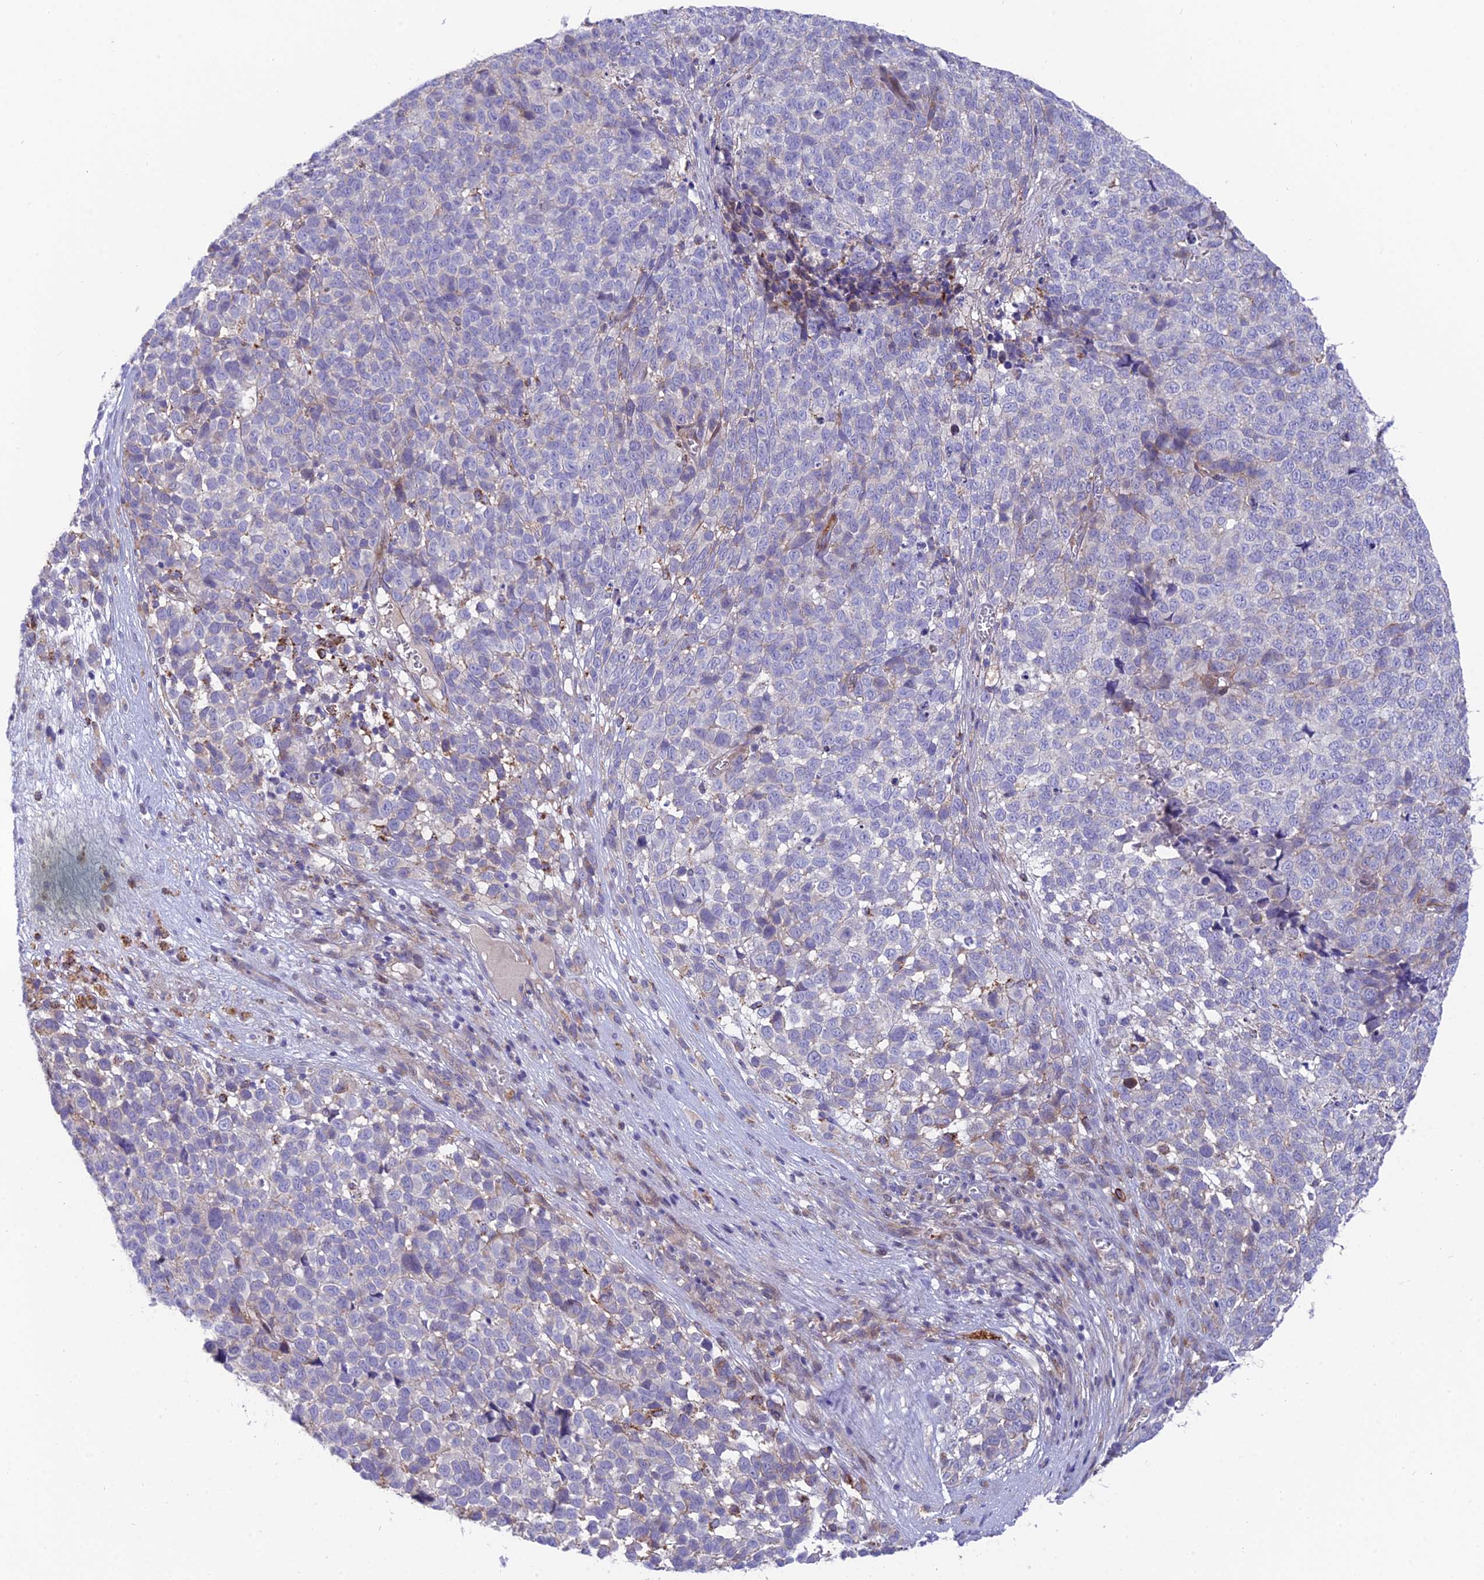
{"staining": {"intensity": "weak", "quantity": "<25%", "location": "cytoplasmic/membranous"}, "tissue": "melanoma", "cell_type": "Tumor cells", "image_type": "cancer", "snomed": [{"axis": "morphology", "description": "Malignant melanoma, NOS"}, {"axis": "topography", "description": "Nose, NOS"}], "caption": "An image of malignant melanoma stained for a protein reveals no brown staining in tumor cells.", "gene": "TIGD6", "patient": {"sex": "female", "age": 48}}